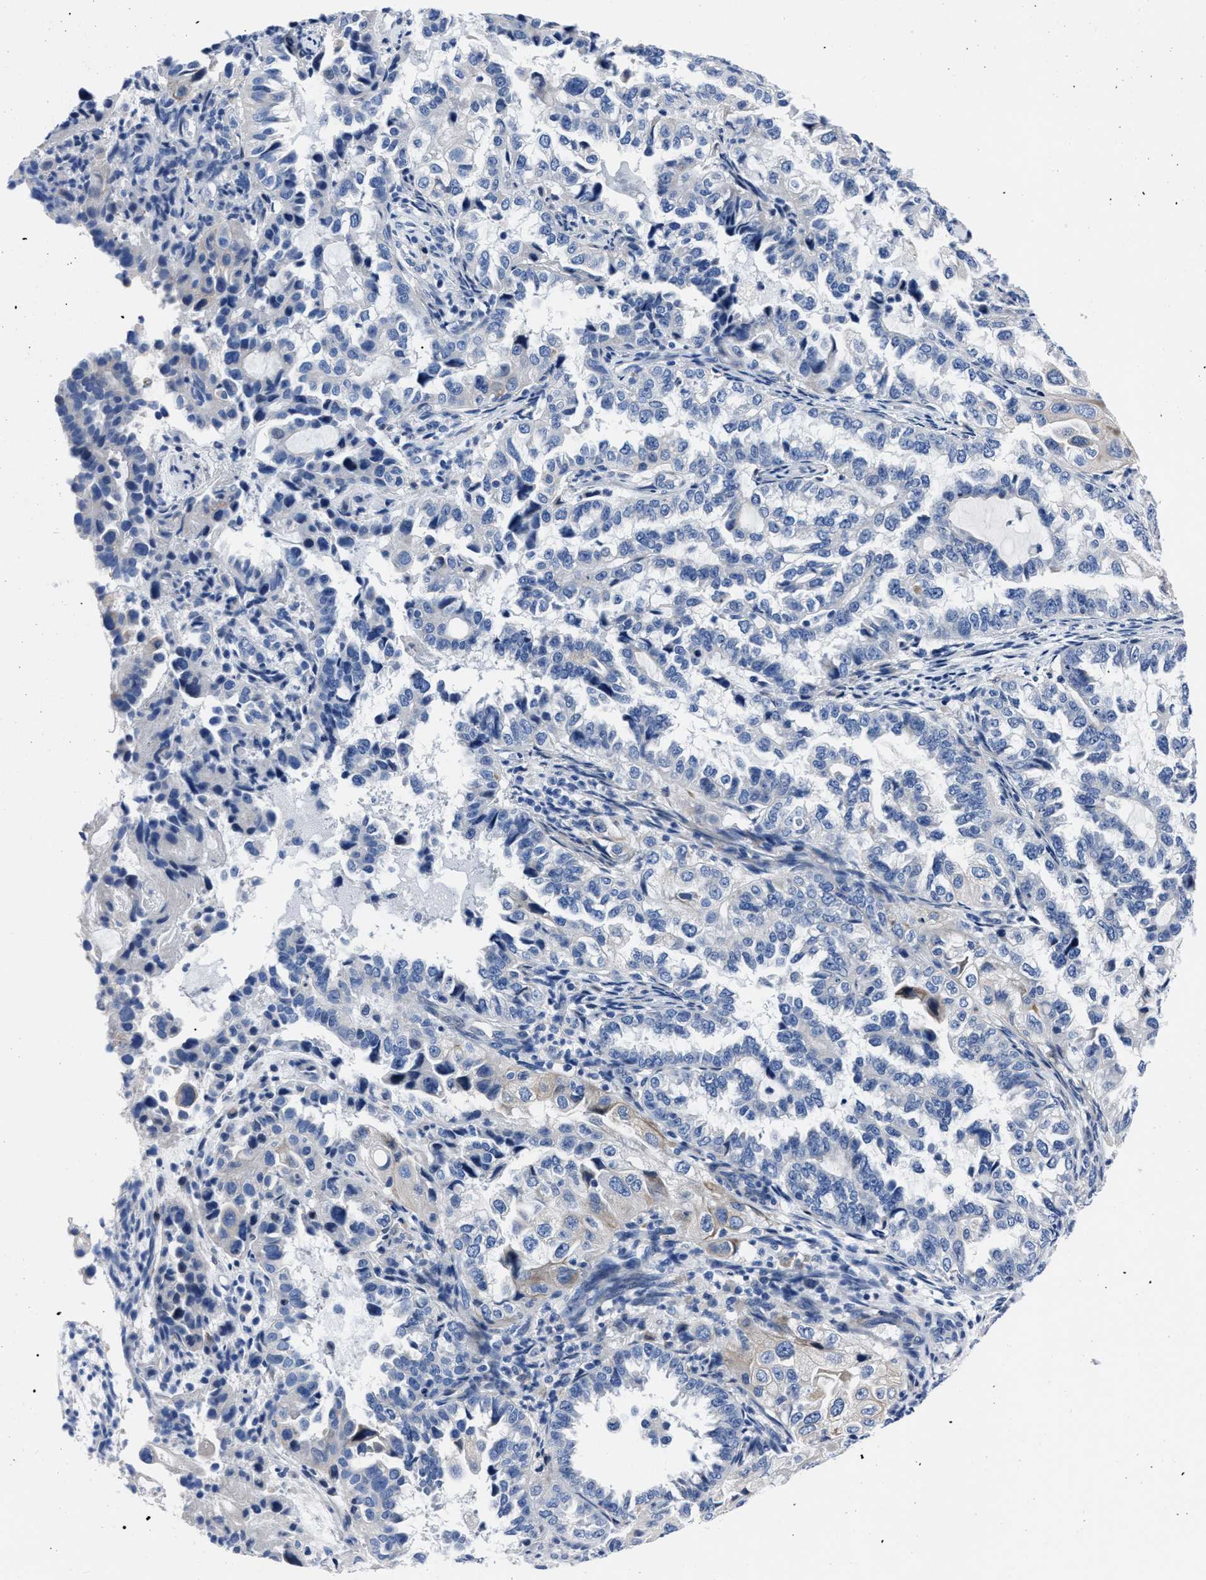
{"staining": {"intensity": "negative", "quantity": "none", "location": "none"}, "tissue": "endometrial cancer", "cell_type": "Tumor cells", "image_type": "cancer", "snomed": [{"axis": "morphology", "description": "Adenocarcinoma, NOS"}, {"axis": "topography", "description": "Endometrium"}], "caption": "A photomicrograph of adenocarcinoma (endometrial) stained for a protein demonstrates no brown staining in tumor cells.", "gene": "MOV10L1", "patient": {"sex": "female", "age": 85}}